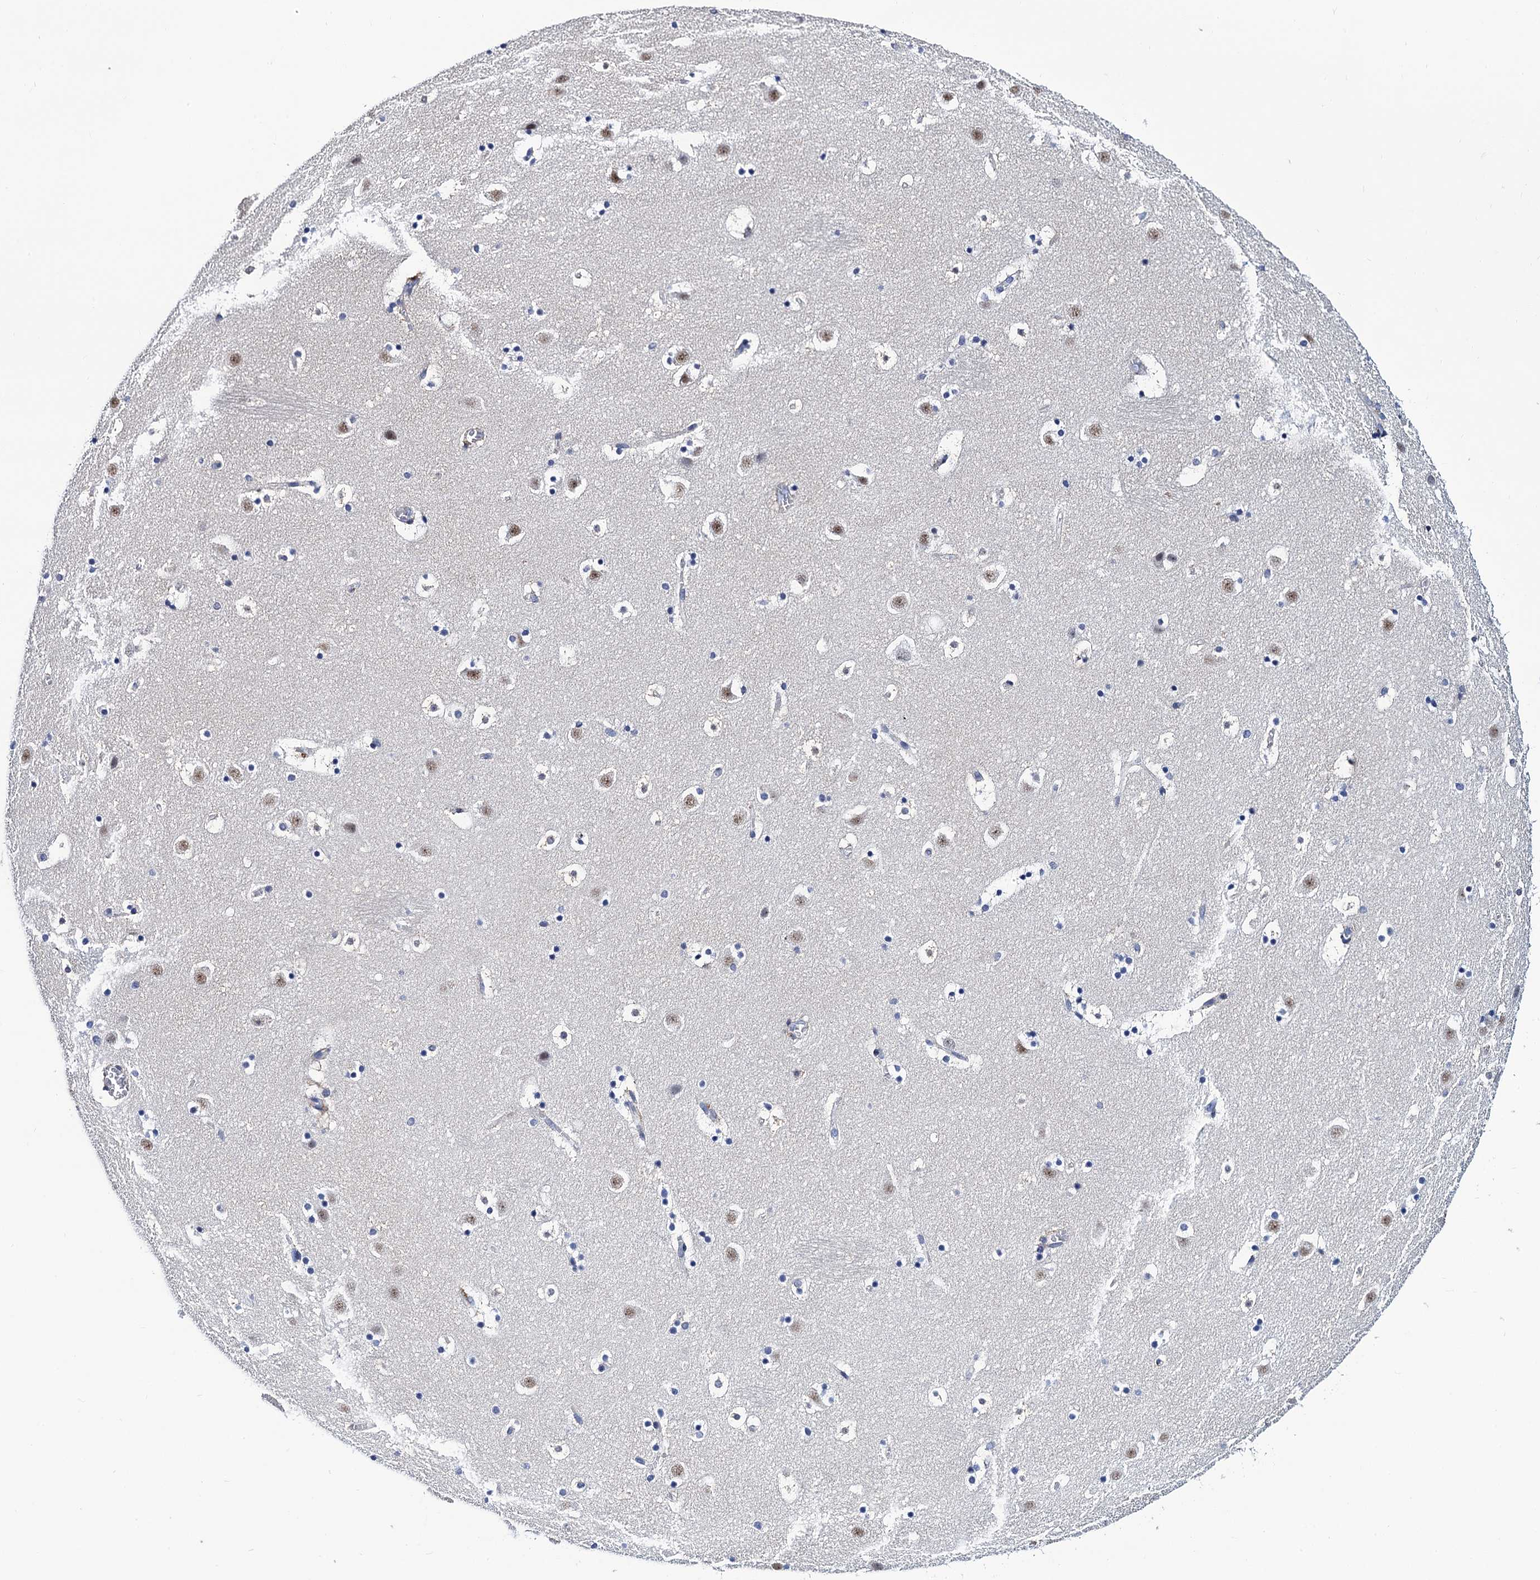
{"staining": {"intensity": "negative", "quantity": "none", "location": "none"}, "tissue": "caudate", "cell_type": "Glial cells", "image_type": "normal", "snomed": [{"axis": "morphology", "description": "Normal tissue, NOS"}, {"axis": "topography", "description": "Lateral ventricle wall"}], "caption": "Immunohistochemistry histopathology image of normal caudate stained for a protein (brown), which reveals no positivity in glial cells. The staining is performed using DAB (3,3'-diaminobenzidine) brown chromogen with nuclei counter-stained in using hematoxylin.", "gene": "SLC7A10", "patient": {"sex": "male", "age": 45}}